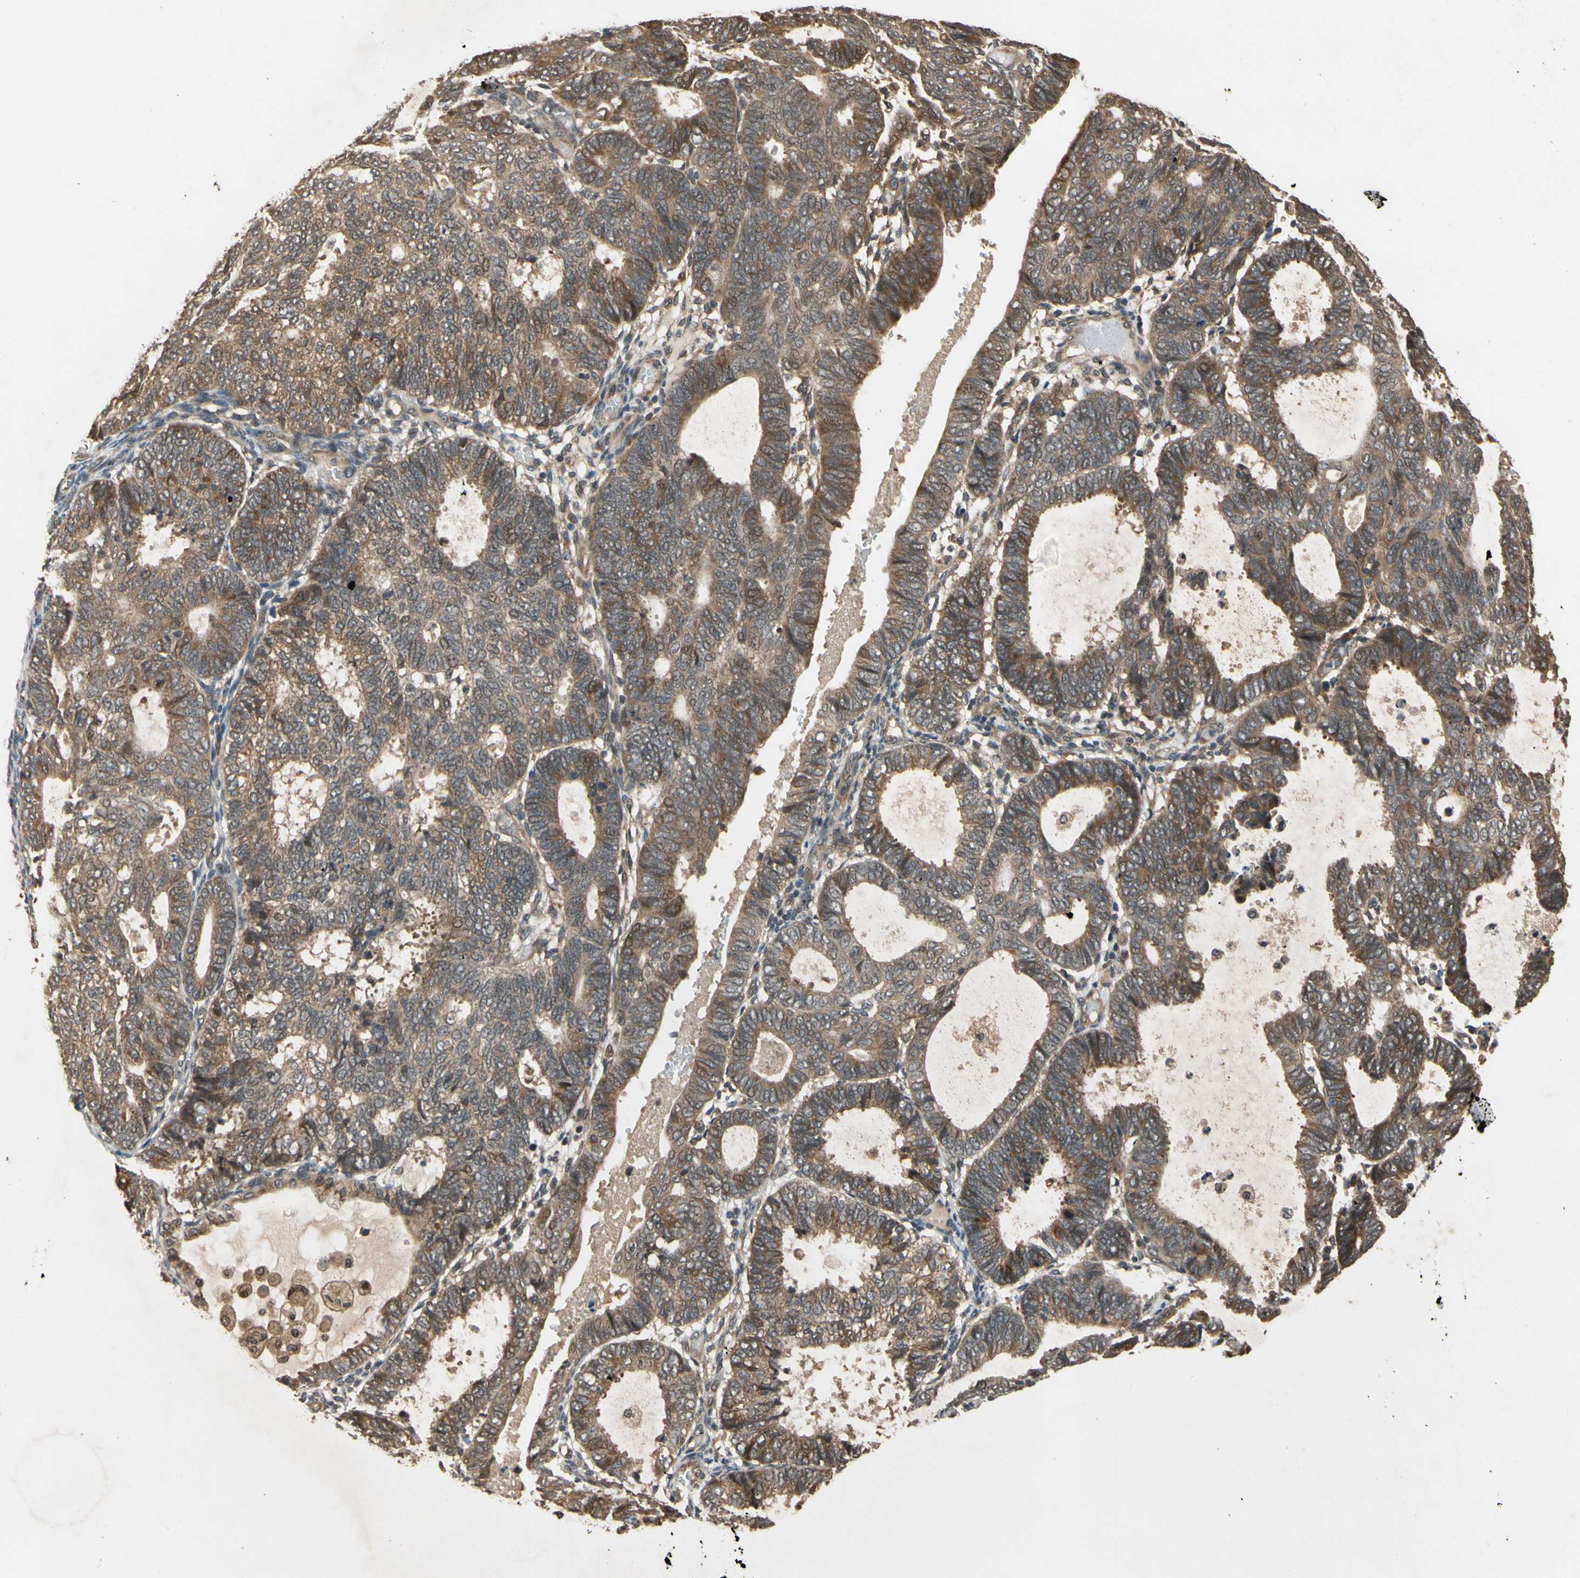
{"staining": {"intensity": "moderate", "quantity": ">75%", "location": "cytoplasmic/membranous"}, "tissue": "endometrial cancer", "cell_type": "Tumor cells", "image_type": "cancer", "snomed": [{"axis": "morphology", "description": "Adenocarcinoma, NOS"}, {"axis": "topography", "description": "Uterus"}], "caption": "The micrograph reveals a brown stain indicating the presence of a protein in the cytoplasmic/membranous of tumor cells in endometrial cancer.", "gene": "TMEM230", "patient": {"sex": "female", "age": 60}}